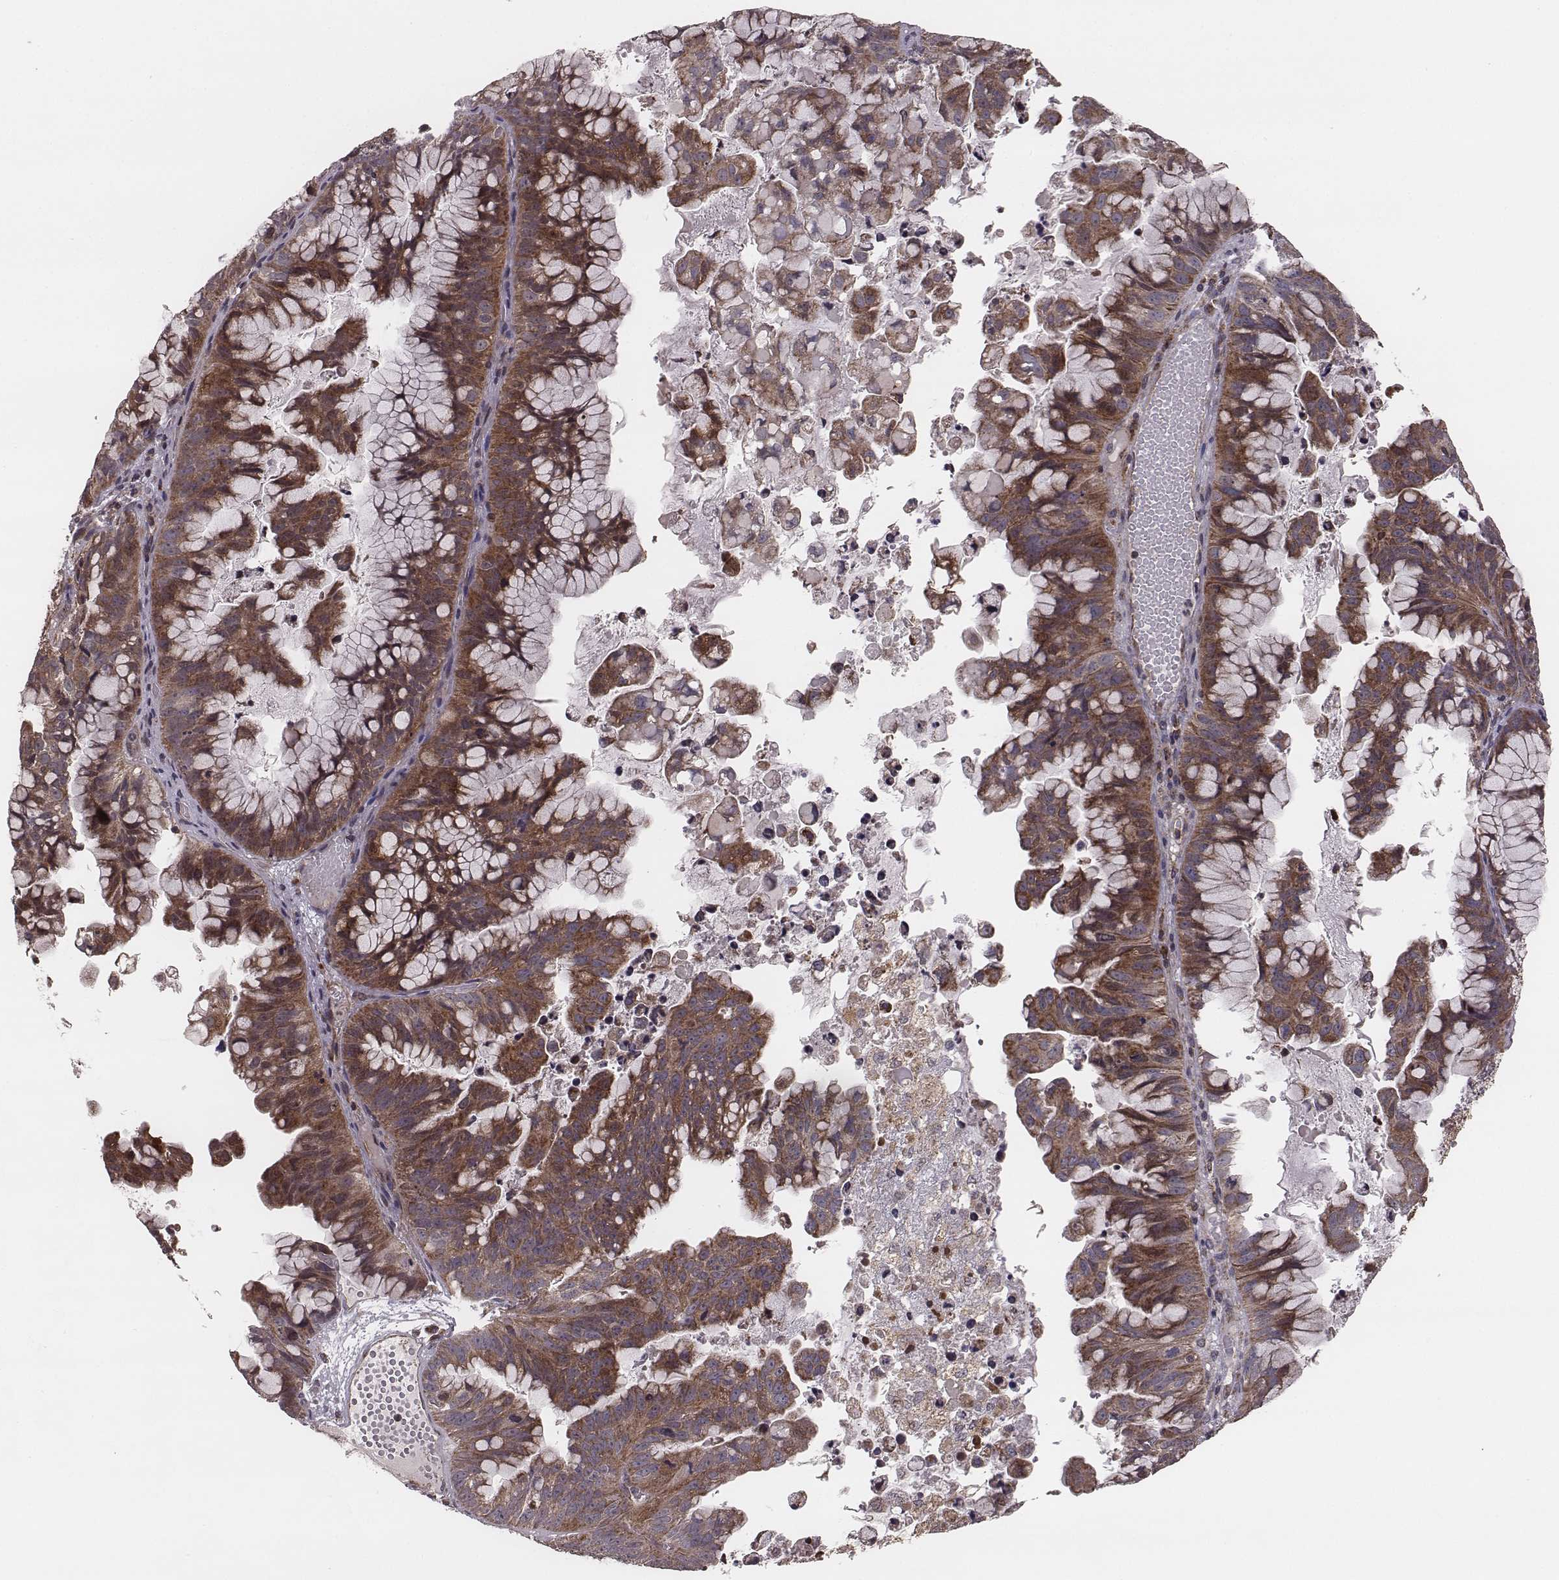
{"staining": {"intensity": "strong", "quantity": ">75%", "location": "cytoplasmic/membranous"}, "tissue": "ovarian cancer", "cell_type": "Tumor cells", "image_type": "cancer", "snomed": [{"axis": "morphology", "description": "Cystadenocarcinoma, mucinous, NOS"}, {"axis": "topography", "description": "Ovary"}], "caption": "Tumor cells demonstrate high levels of strong cytoplasmic/membranous positivity in about >75% of cells in mucinous cystadenocarcinoma (ovarian). (DAB IHC with brightfield microscopy, high magnification).", "gene": "ZDHHC21", "patient": {"sex": "female", "age": 76}}